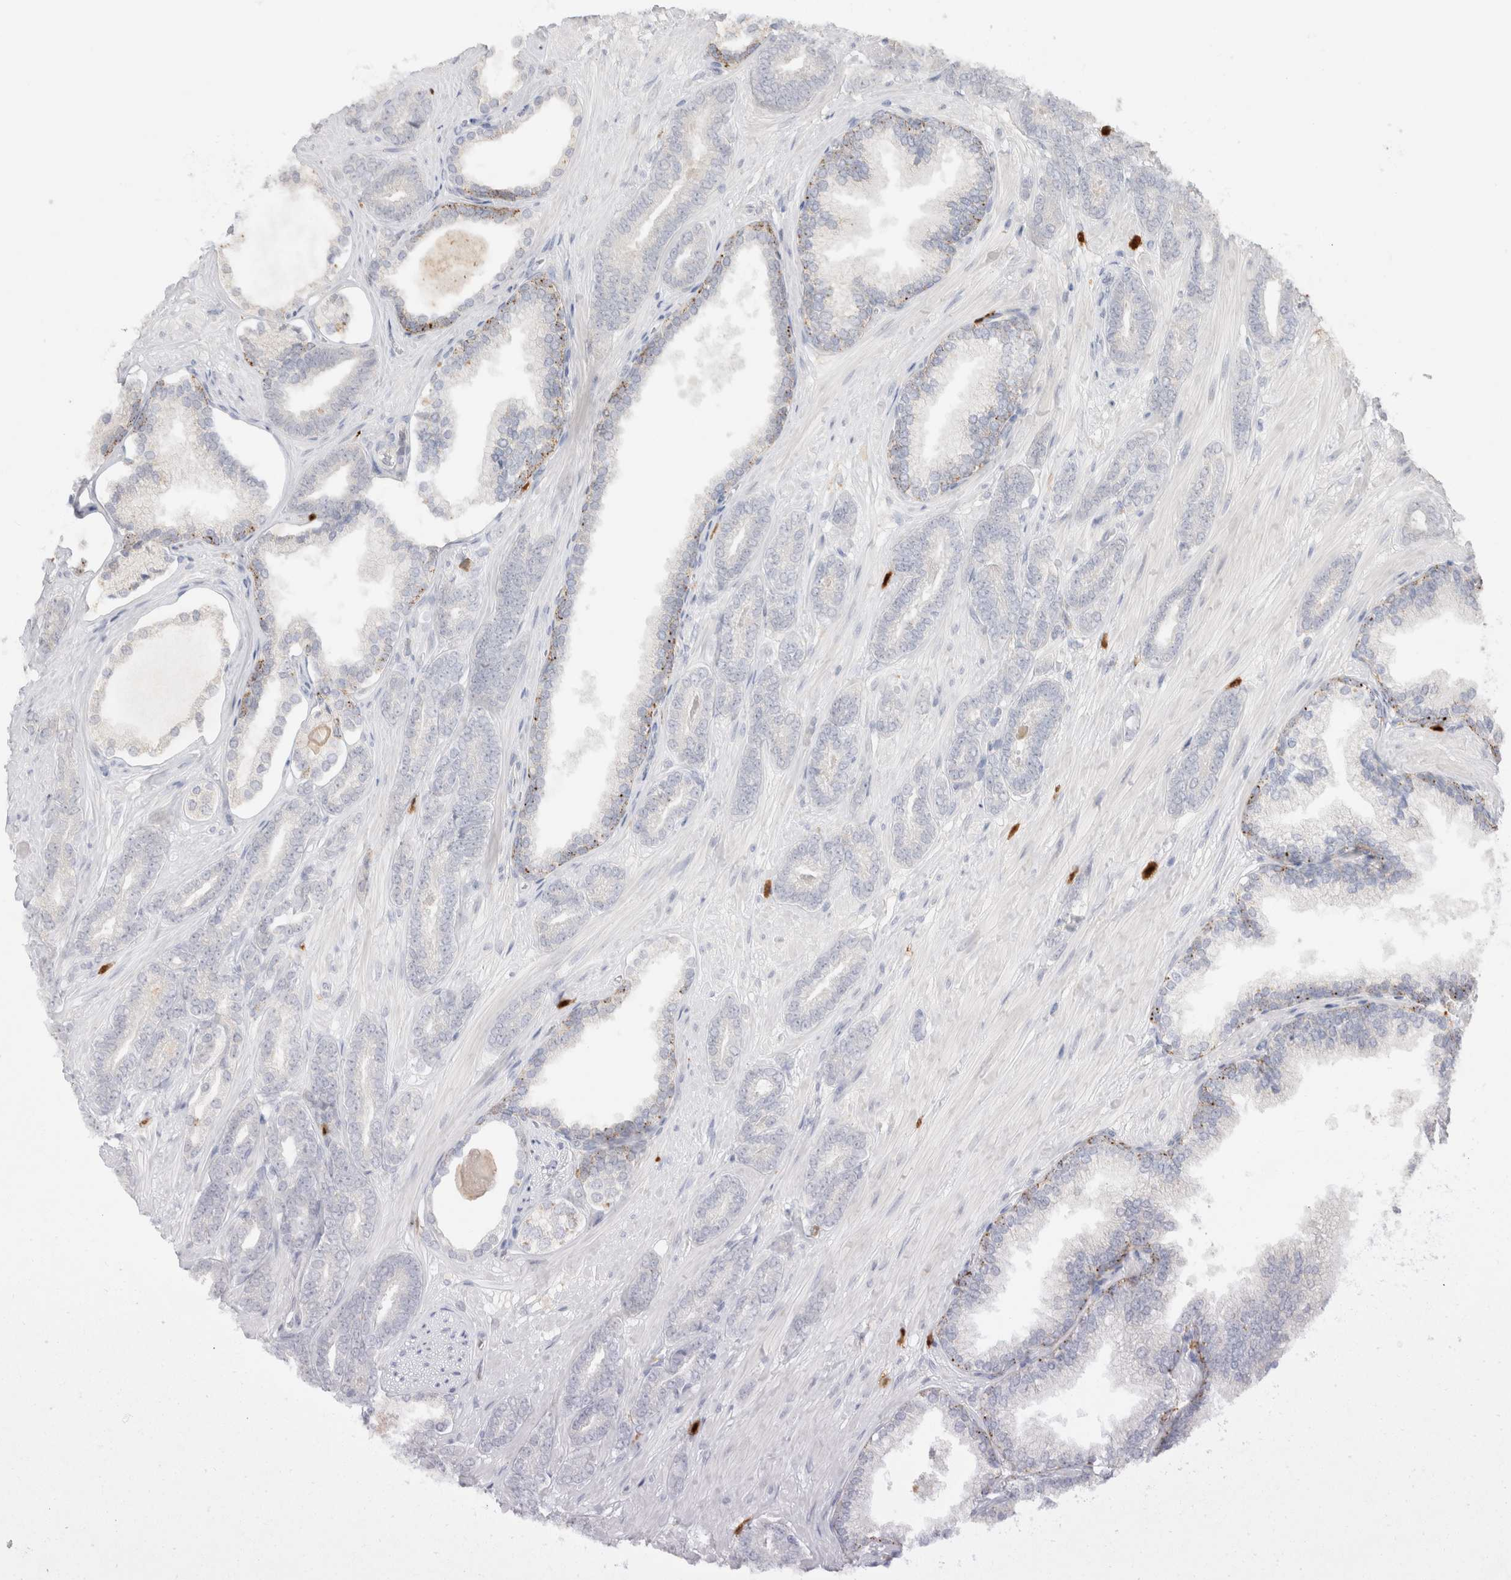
{"staining": {"intensity": "negative", "quantity": "none", "location": "none"}, "tissue": "prostate cancer", "cell_type": "Tumor cells", "image_type": "cancer", "snomed": [{"axis": "morphology", "description": "Adenocarcinoma, Low grade"}, {"axis": "topography", "description": "Prostate"}], "caption": "Tumor cells are negative for brown protein staining in prostate adenocarcinoma (low-grade).", "gene": "HPGDS", "patient": {"sex": "male", "age": 71}}